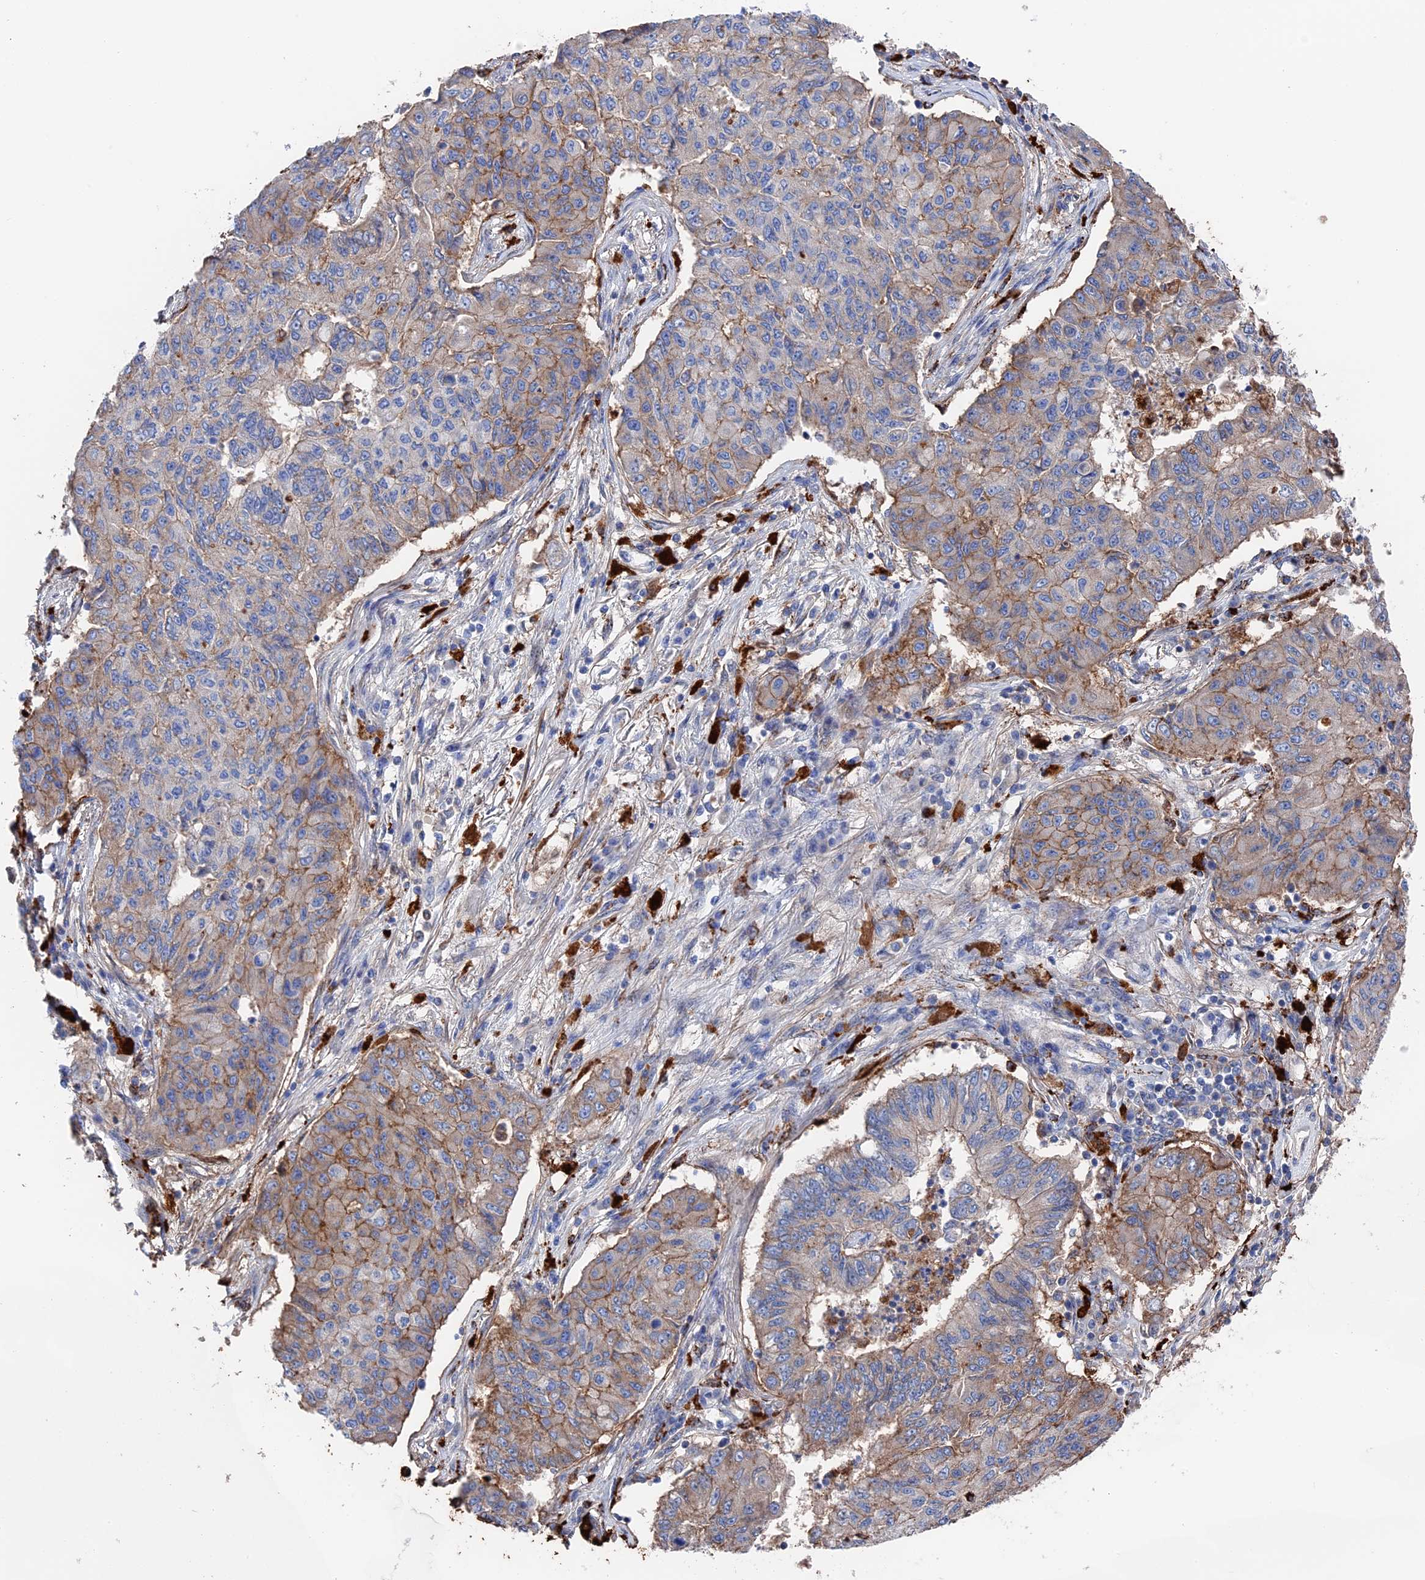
{"staining": {"intensity": "moderate", "quantity": "25%-75%", "location": "cytoplasmic/membranous"}, "tissue": "lung cancer", "cell_type": "Tumor cells", "image_type": "cancer", "snomed": [{"axis": "morphology", "description": "Squamous cell carcinoma, NOS"}, {"axis": "topography", "description": "Lung"}], "caption": "An immunohistochemistry (IHC) photomicrograph of neoplastic tissue is shown. Protein staining in brown highlights moderate cytoplasmic/membranous positivity in squamous cell carcinoma (lung) within tumor cells.", "gene": "STRA6", "patient": {"sex": "male", "age": 74}}